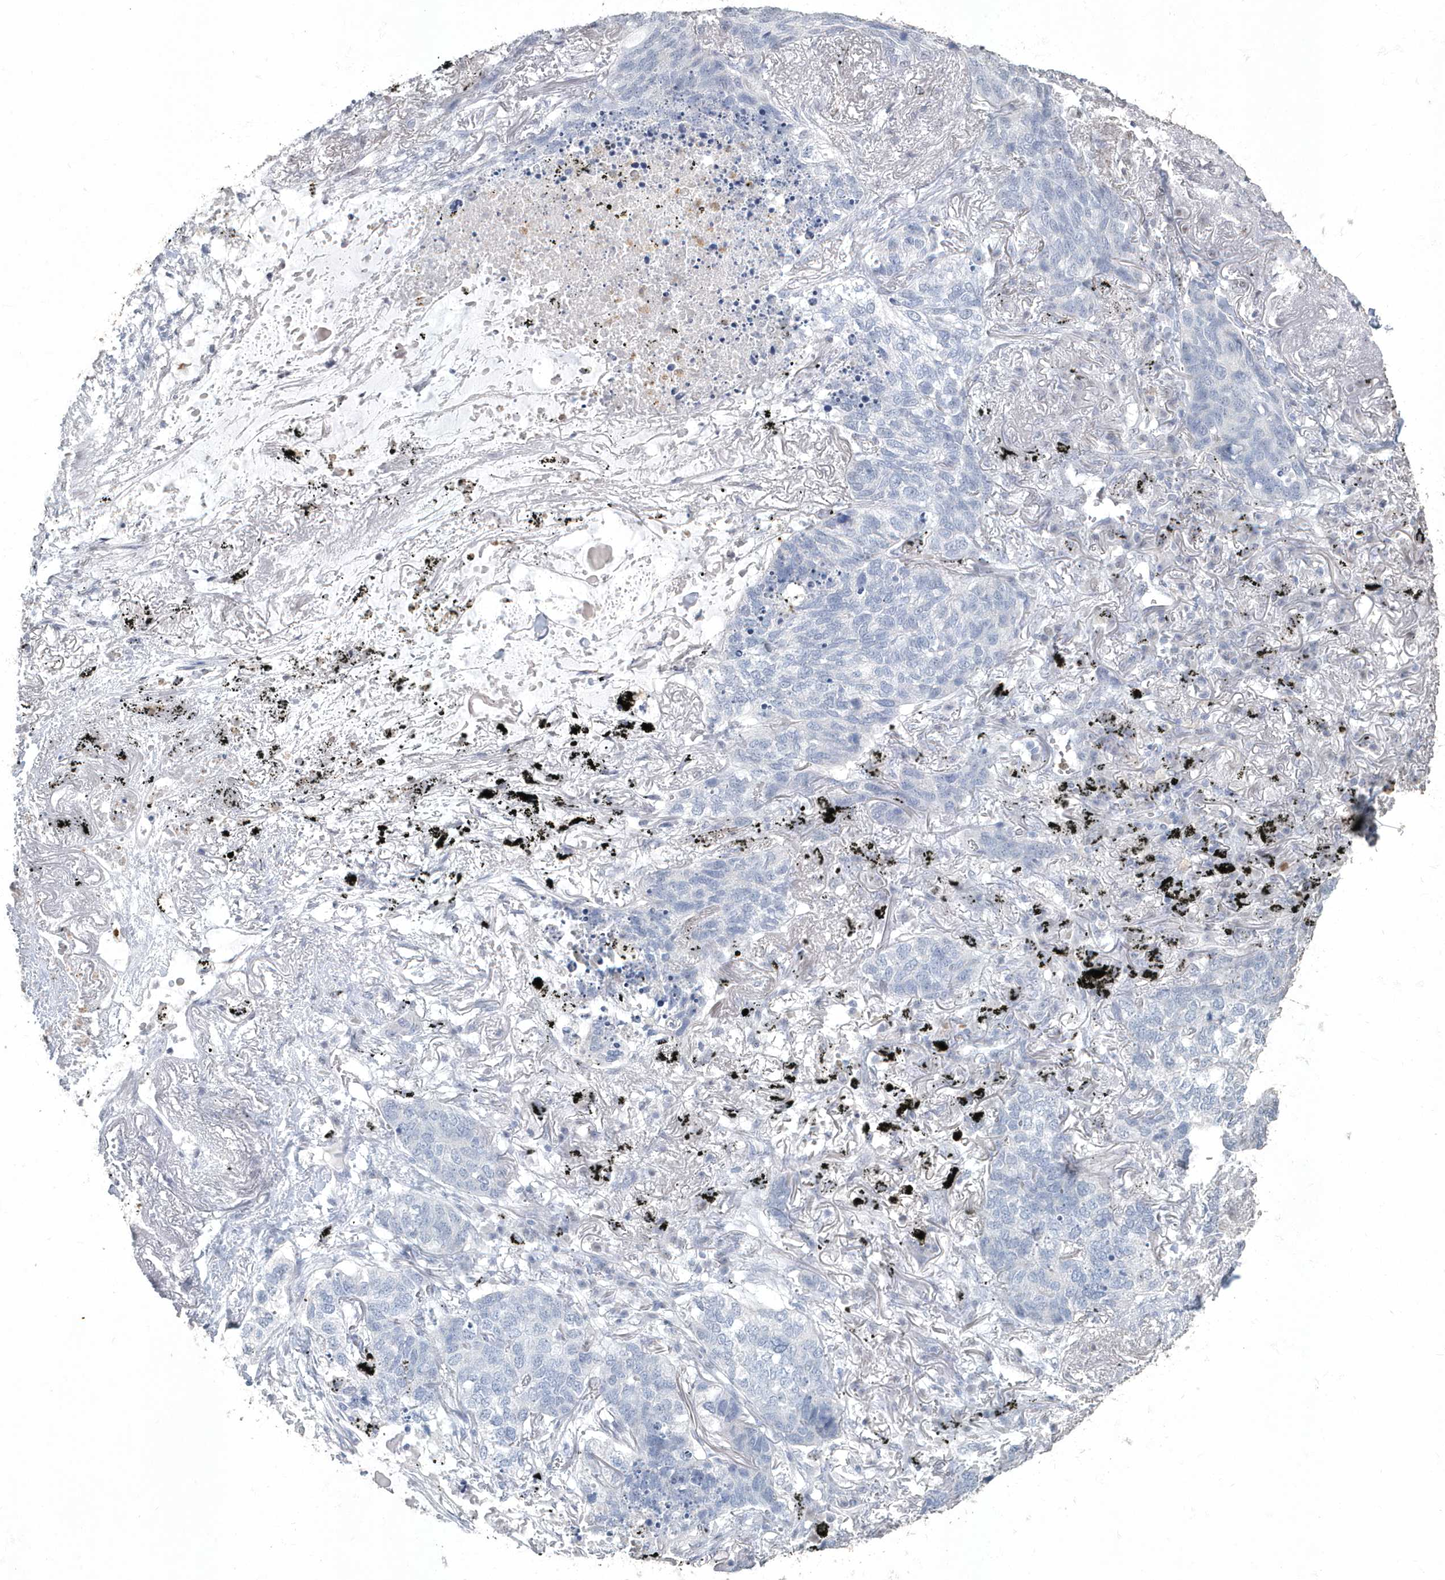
{"staining": {"intensity": "negative", "quantity": "none", "location": "none"}, "tissue": "lung cancer", "cell_type": "Tumor cells", "image_type": "cancer", "snomed": [{"axis": "morphology", "description": "Squamous cell carcinoma, NOS"}, {"axis": "topography", "description": "Lung"}], "caption": "Tumor cells are negative for protein expression in human squamous cell carcinoma (lung). Nuclei are stained in blue.", "gene": "MYOT", "patient": {"sex": "female", "age": 63}}